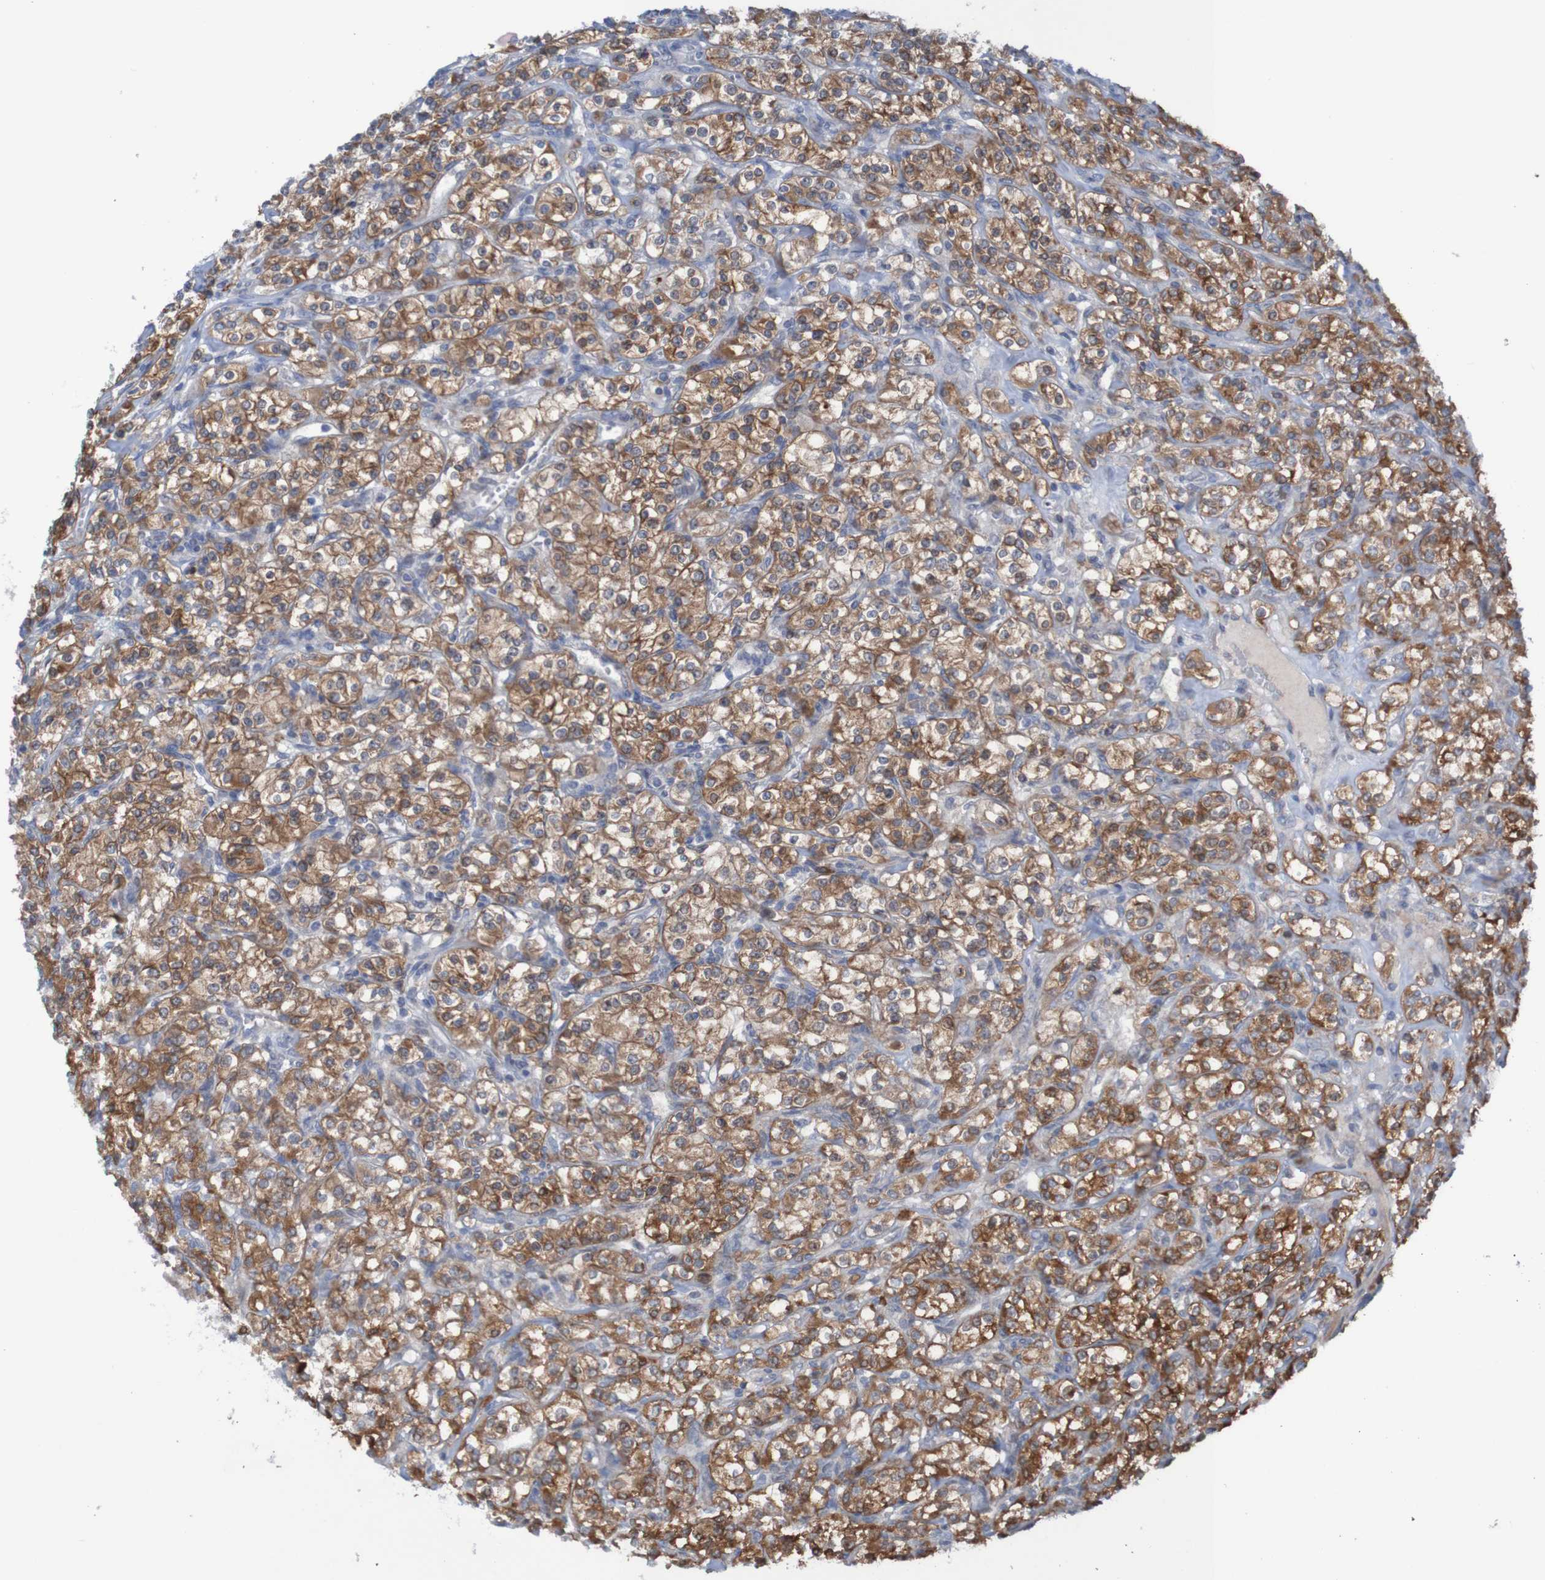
{"staining": {"intensity": "strong", "quantity": ">75%", "location": "cytoplasmic/membranous"}, "tissue": "renal cancer", "cell_type": "Tumor cells", "image_type": "cancer", "snomed": [{"axis": "morphology", "description": "Adenocarcinoma, NOS"}, {"axis": "topography", "description": "Kidney"}], "caption": "Immunohistochemical staining of renal adenocarcinoma displays high levels of strong cytoplasmic/membranous expression in about >75% of tumor cells.", "gene": "ANGPT4", "patient": {"sex": "male", "age": 77}}